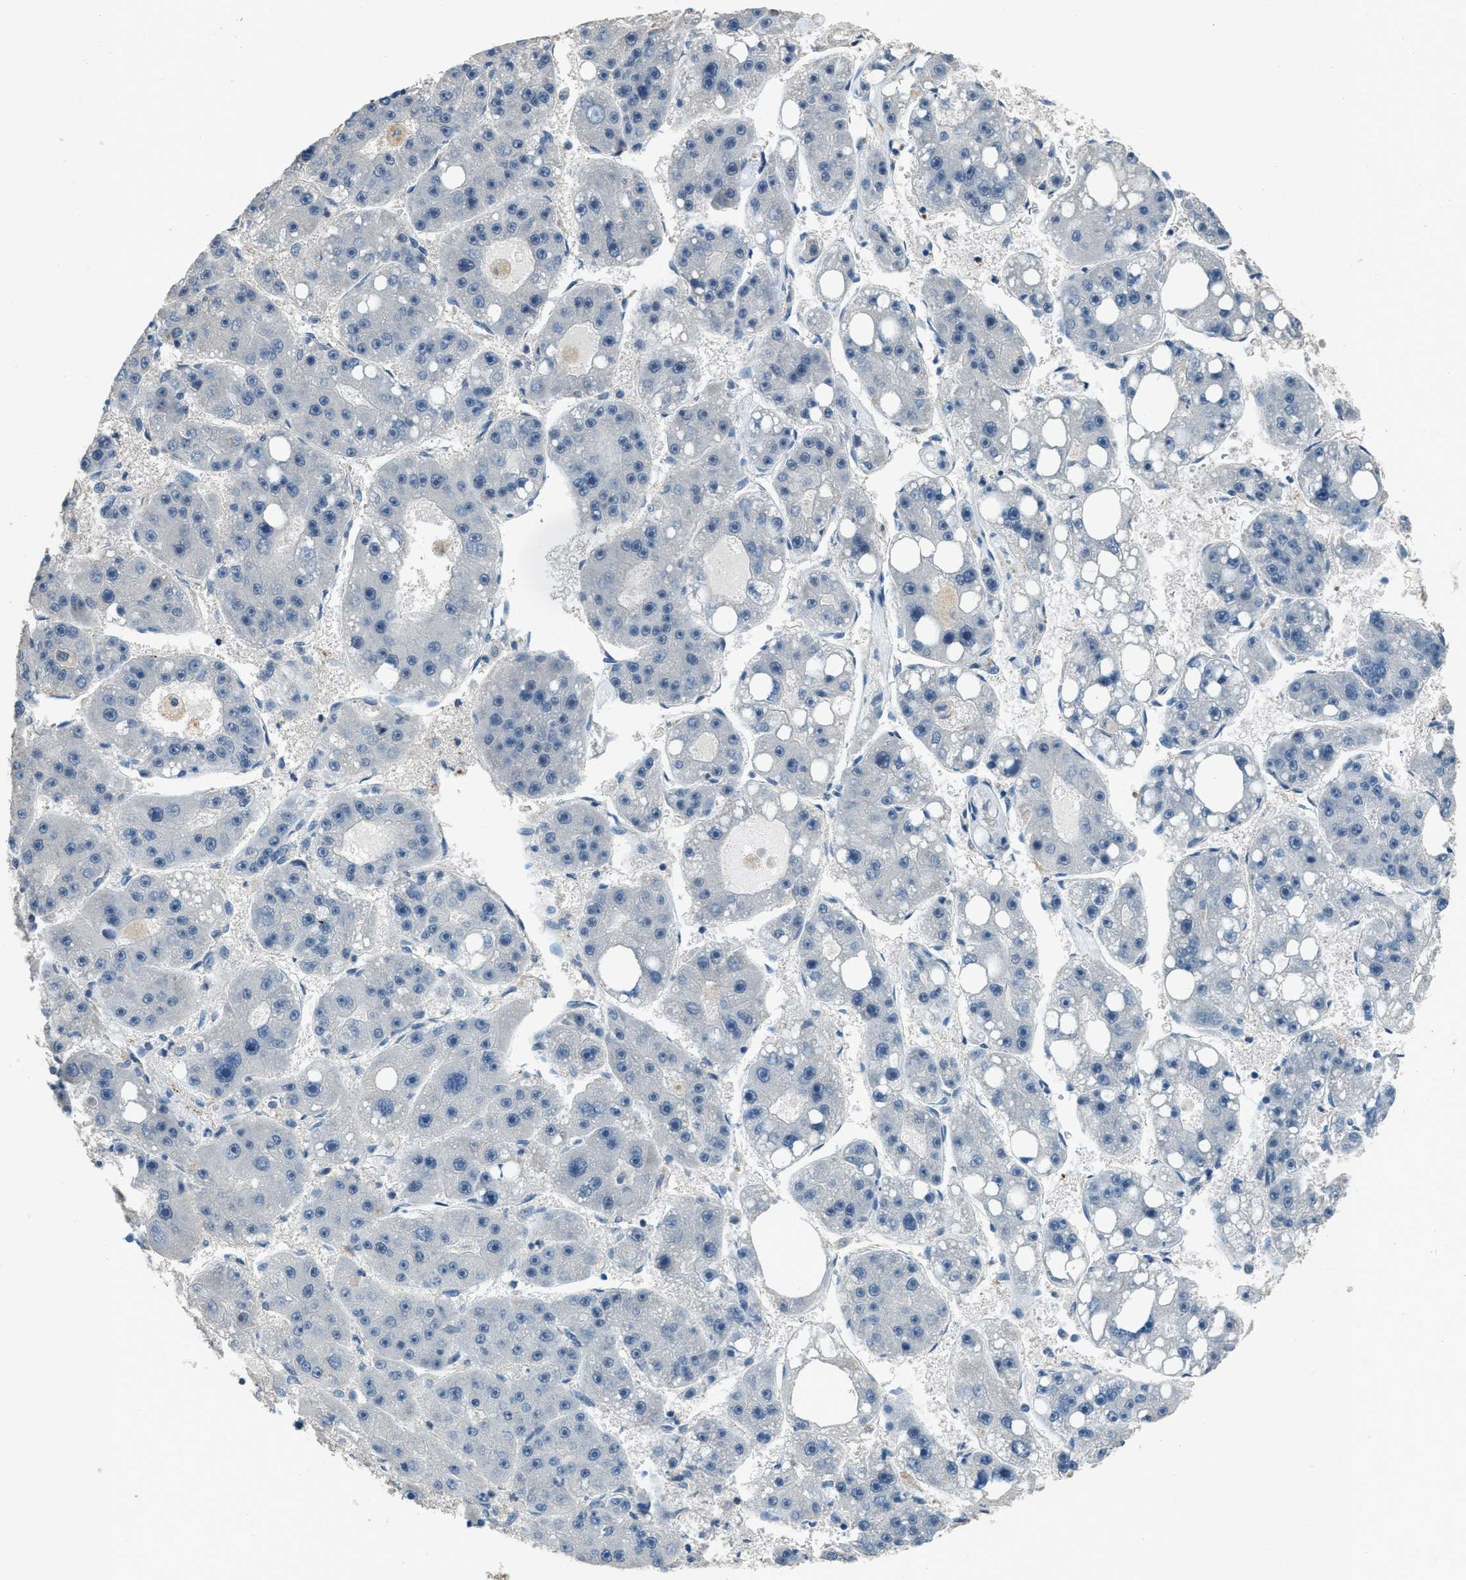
{"staining": {"intensity": "negative", "quantity": "none", "location": "none"}, "tissue": "liver cancer", "cell_type": "Tumor cells", "image_type": "cancer", "snomed": [{"axis": "morphology", "description": "Carcinoma, Hepatocellular, NOS"}, {"axis": "topography", "description": "Liver"}], "caption": "DAB immunohistochemical staining of human hepatocellular carcinoma (liver) demonstrates no significant expression in tumor cells.", "gene": "NUDCD3", "patient": {"sex": "female", "age": 61}}